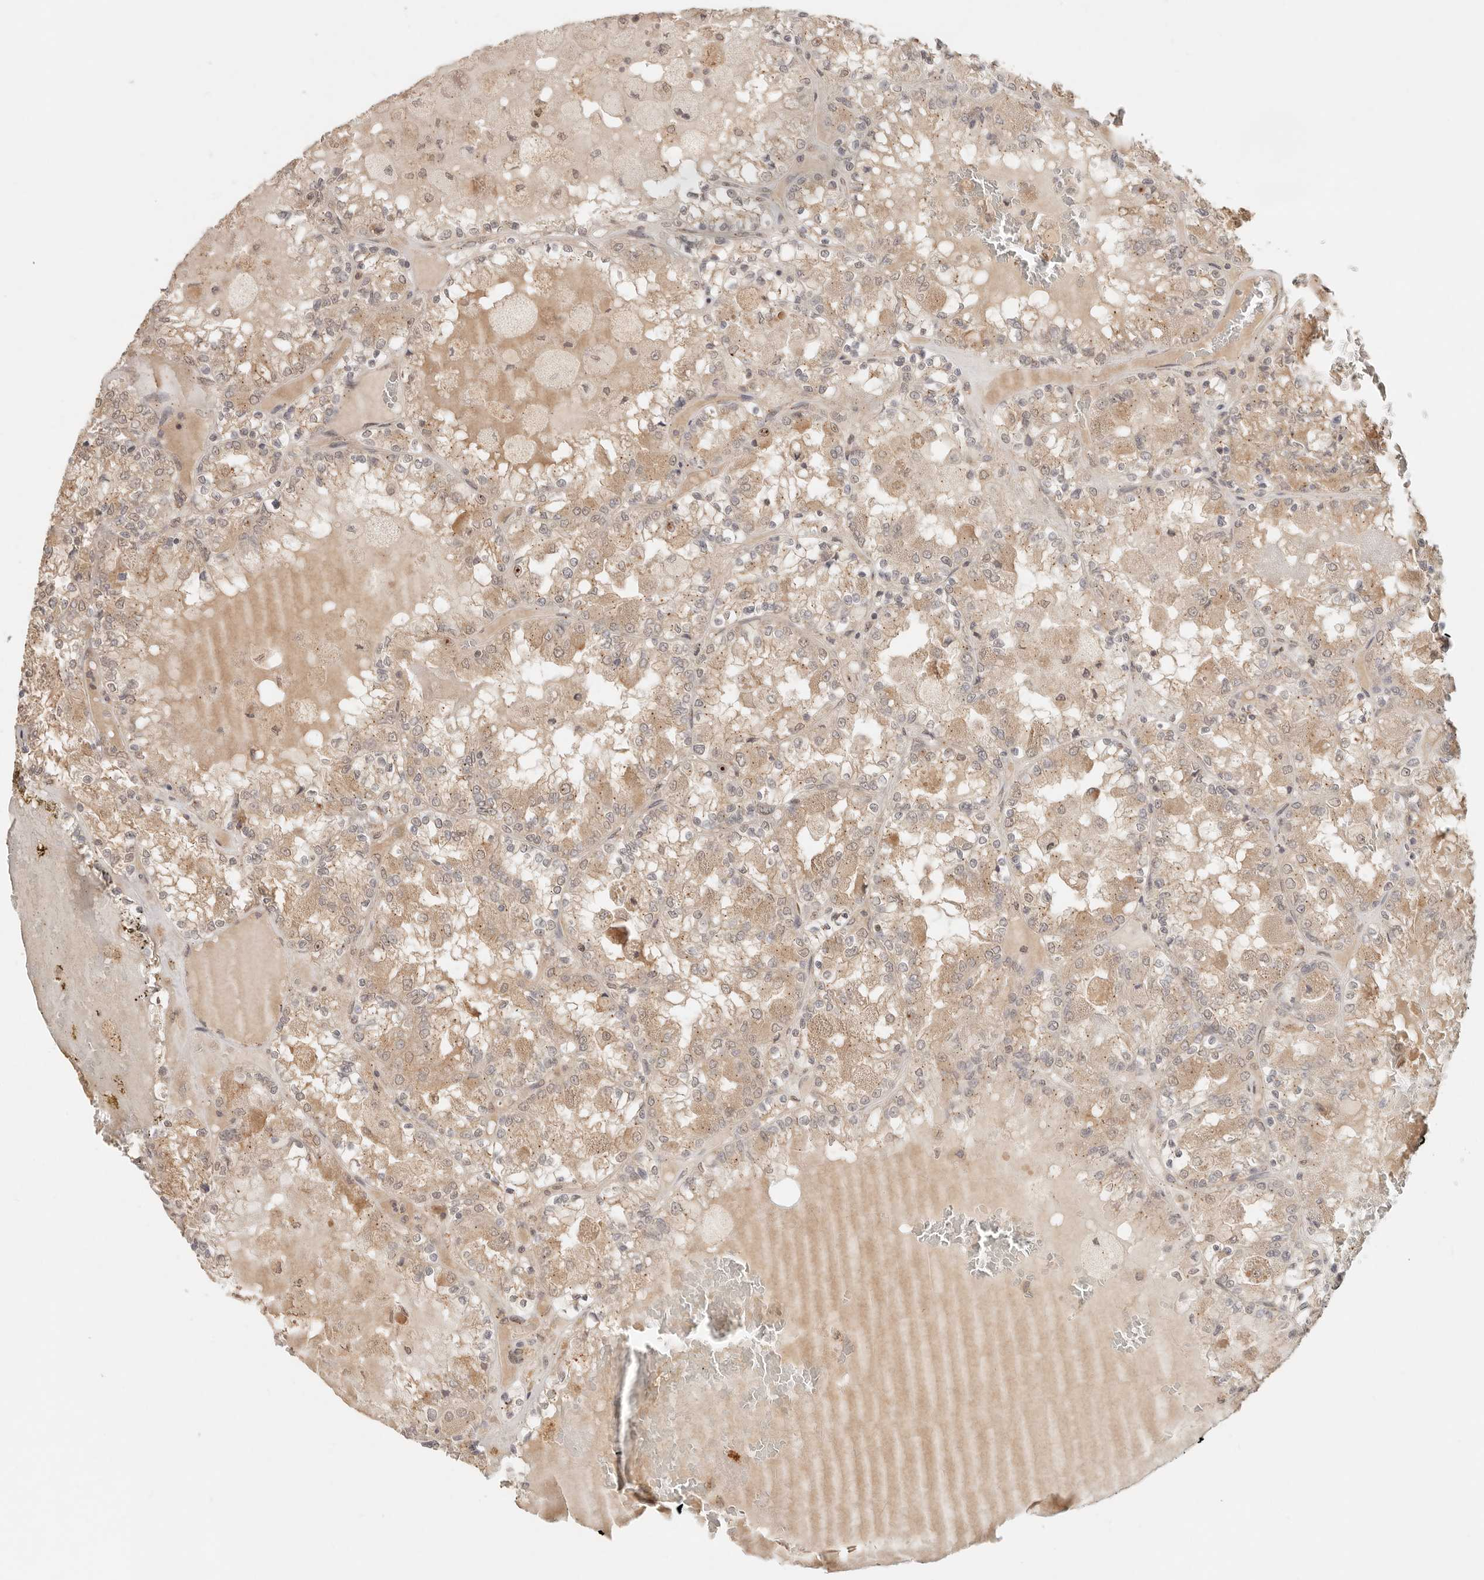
{"staining": {"intensity": "weak", "quantity": "25%-75%", "location": "cytoplasmic/membranous"}, "tissue": "renal cancer", "cell_type": "Tumor cells", "image_type": "cancer", "snomed": [{"axis": "morphology", "description": "Adenocarcinoma, NOS"}, {"axis": "topography", "description": "Kidney"}], "caption": "Tumor cells exhibit low levels of weak cytoplasmic/membranous expression in about 25%-75% of cells in renal cancer (adenocarcinoma).", "gene": "LMO4", "patient": {"sex": "female", "age": 56}}